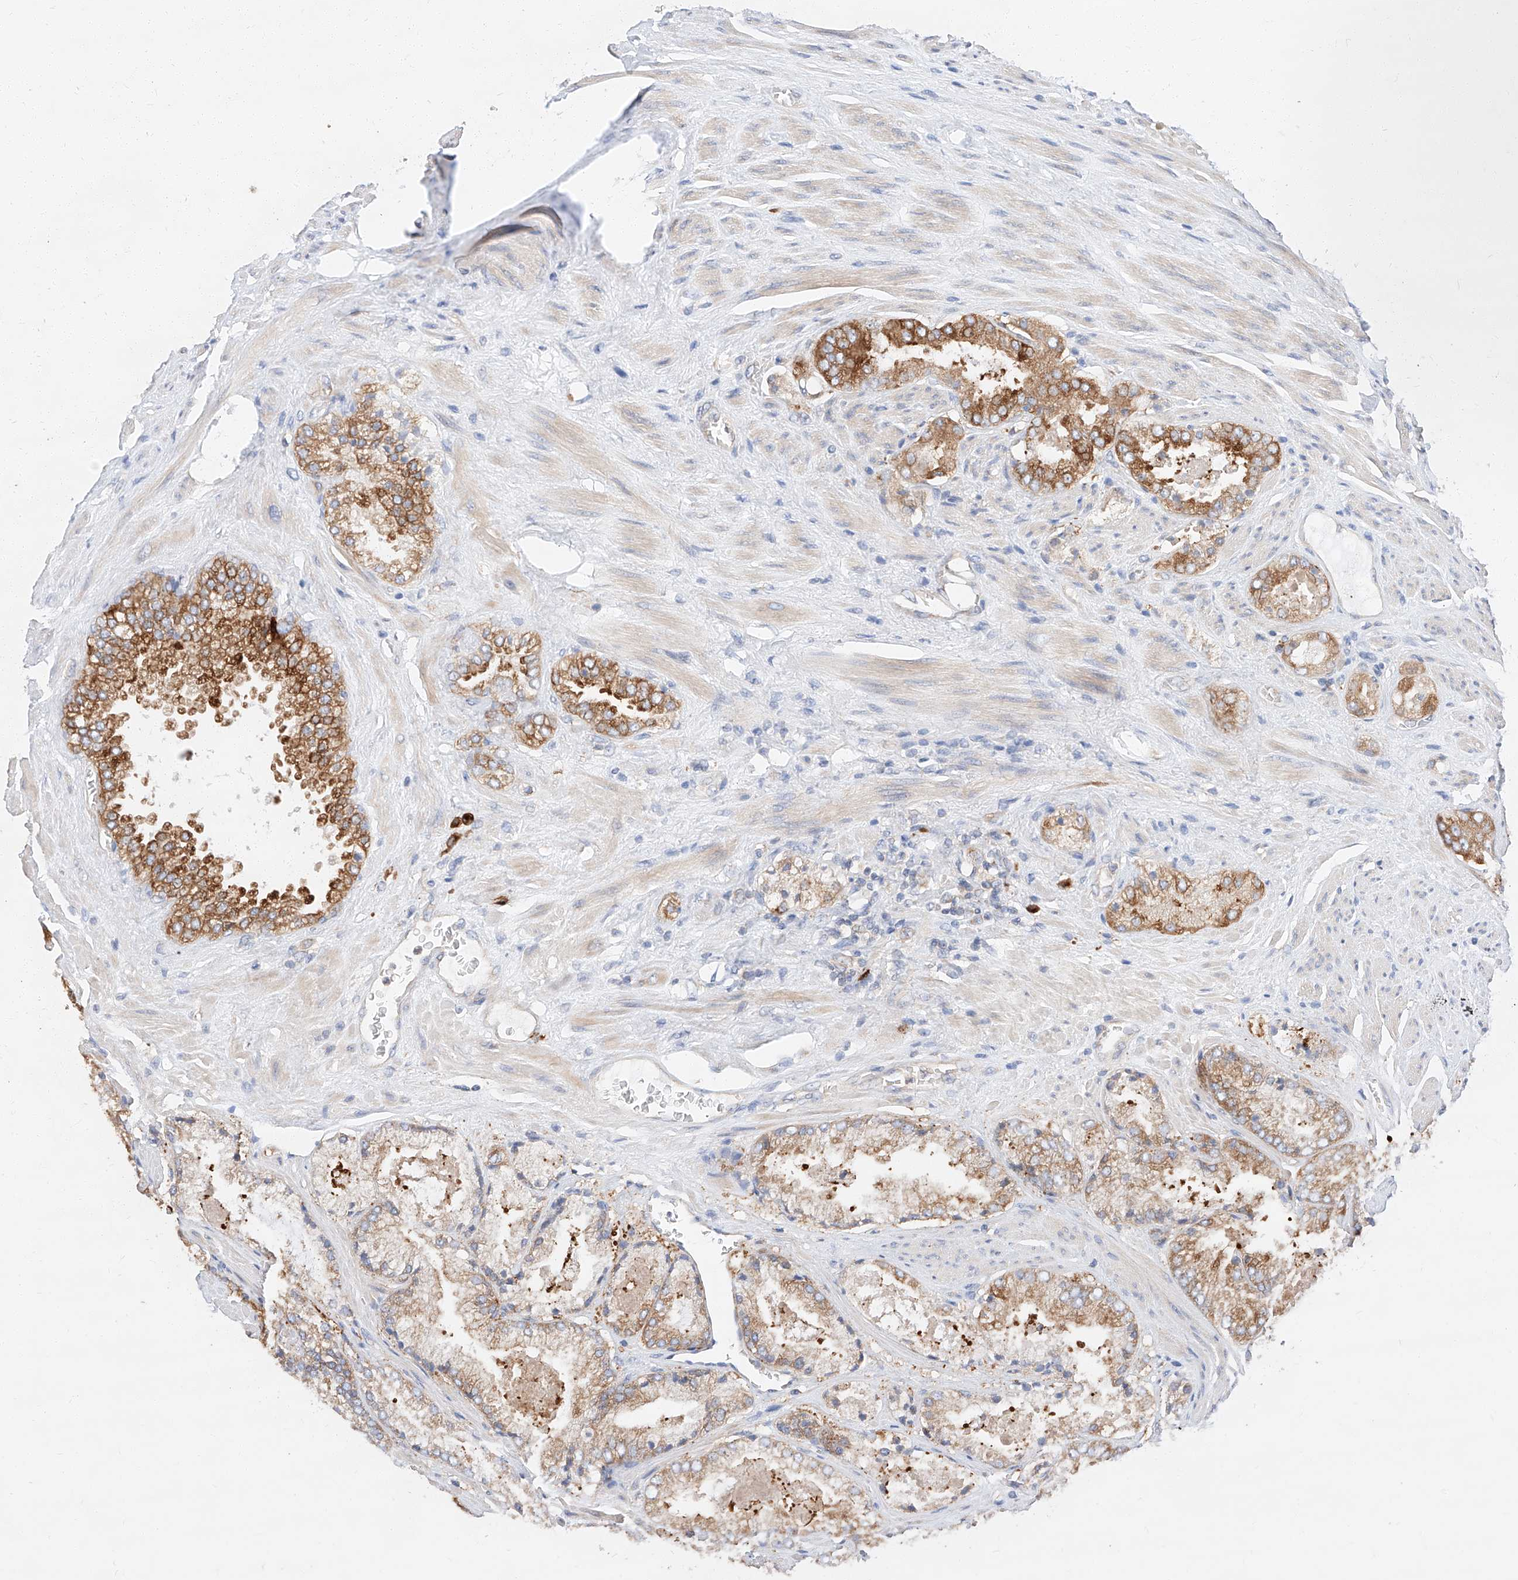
{"staining": {"intensity": "moderate", "quantity": ">75%", "location": "cytoplasmic/membranous"}, "tissue": "prostate cancer", "cell_type": "Tumor cells", "image_type": "cancer", "snomed": [{"axis": "morphology", "description": "Adenocarcinoma, High grade"}, {"axis": "topography", "description": "Prostate"}], "caption": "Prostate cancer (high-grade adenocarcinoma) was stained to show a protein in brown. There is medium levels of moderate cytoplasmic/membranous positivity in approximately >75% of tumor cells.", "gene": "GLMN", "patient": {"sex": "male", "age": 58}}